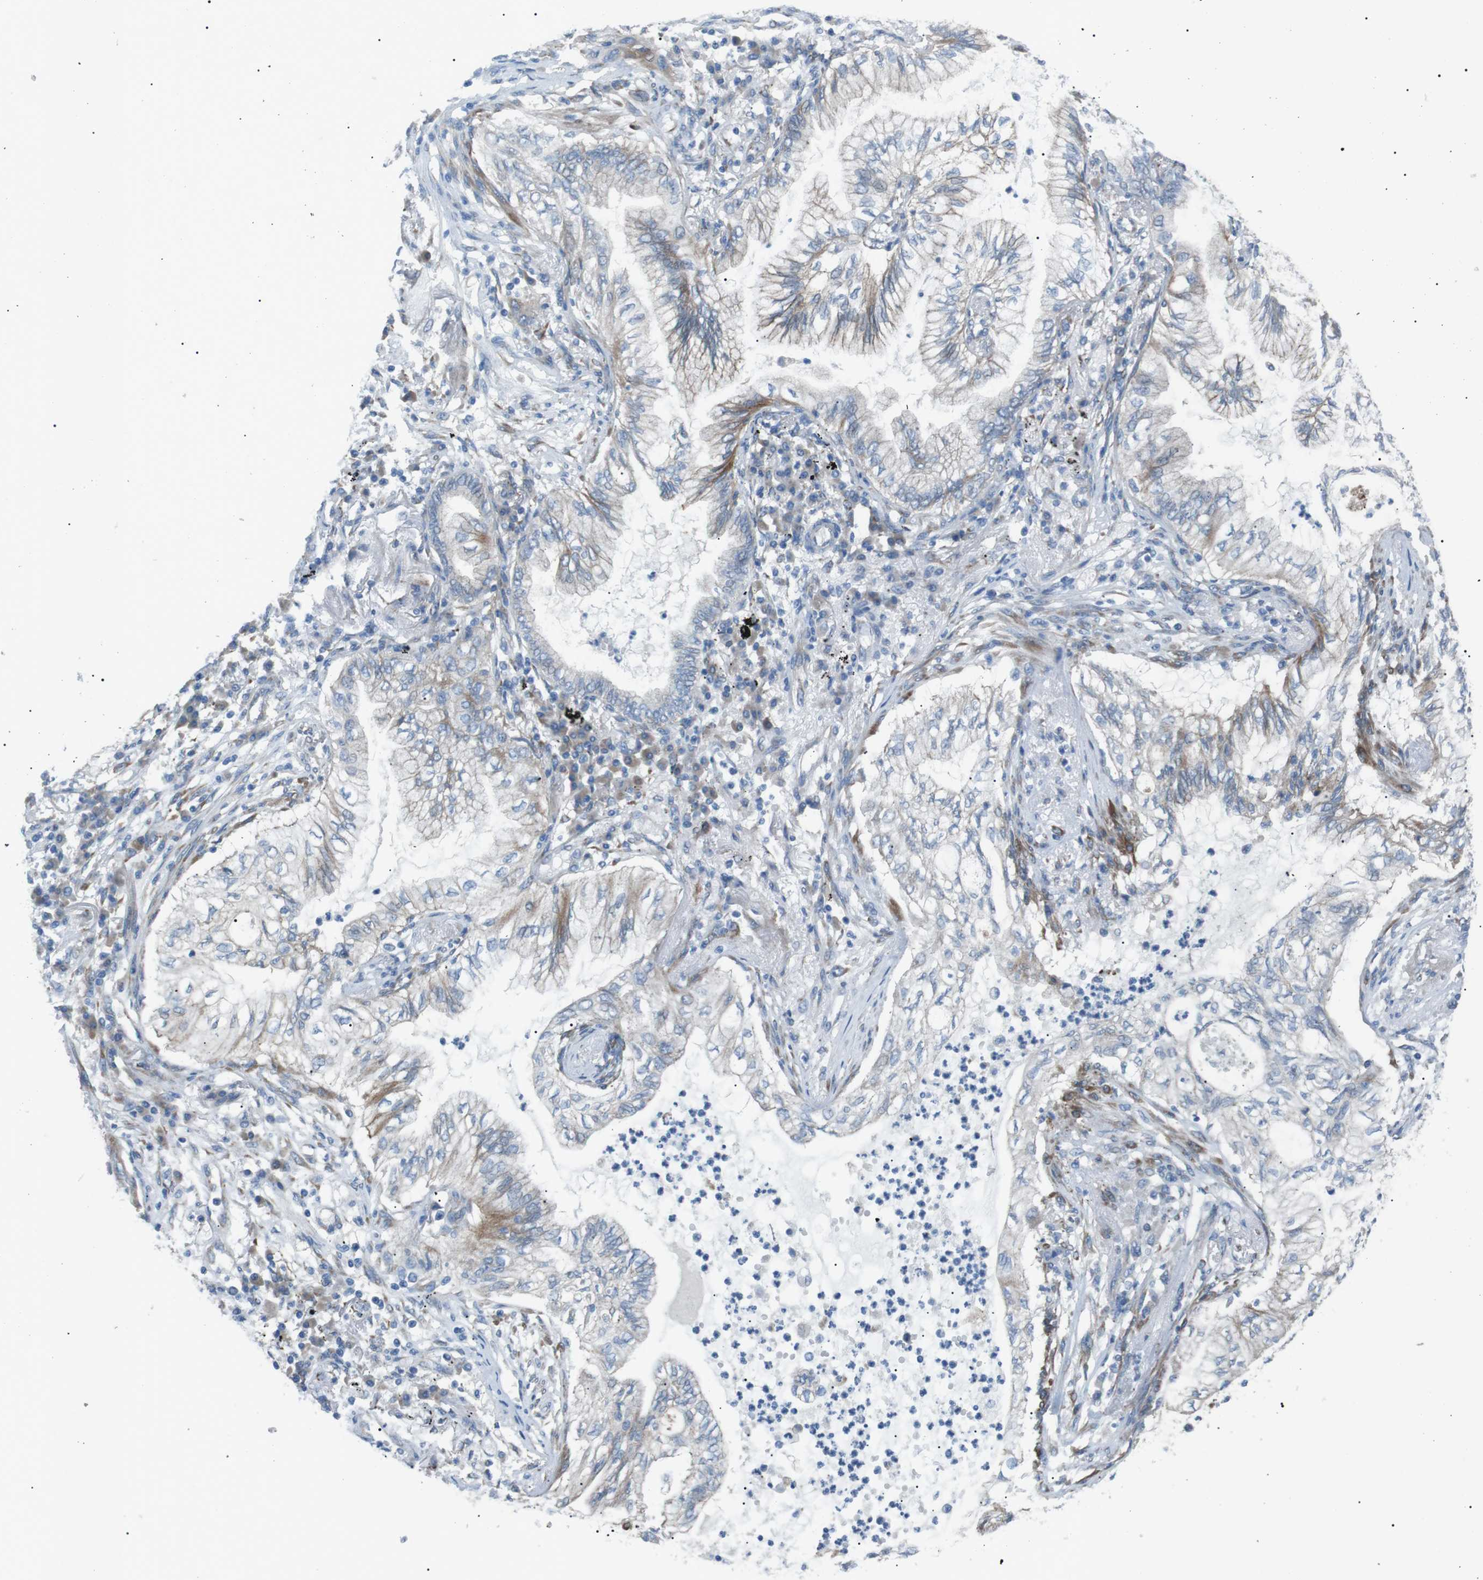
{"staining": {"intensity": "negative", "quantity": "none", "location": "none"}, "tissue": "lung cancer", "cell_type": "Tumor cells", "image_type": "cancer", "snomed": [{"axis": "morphology", "description": "Normal tissue, NOS"}, {"axis": "morphology", "description": "Adenocarcinoma, NOS"}, {"axis": "topography", "description": "Bronchus"}, {"axis": "topography", "description": "Lung"}], "caption": "Tumor cells are negative for brown protein staining in lung adenocarcinoma. The staining is performed using DAB (3,3'-diaminobenzidine) brown chromogen with nuclei counter-stained in using hematoxylin.", "gene": "MTARC2", "patient": {"sex": "female", "age": 70}}